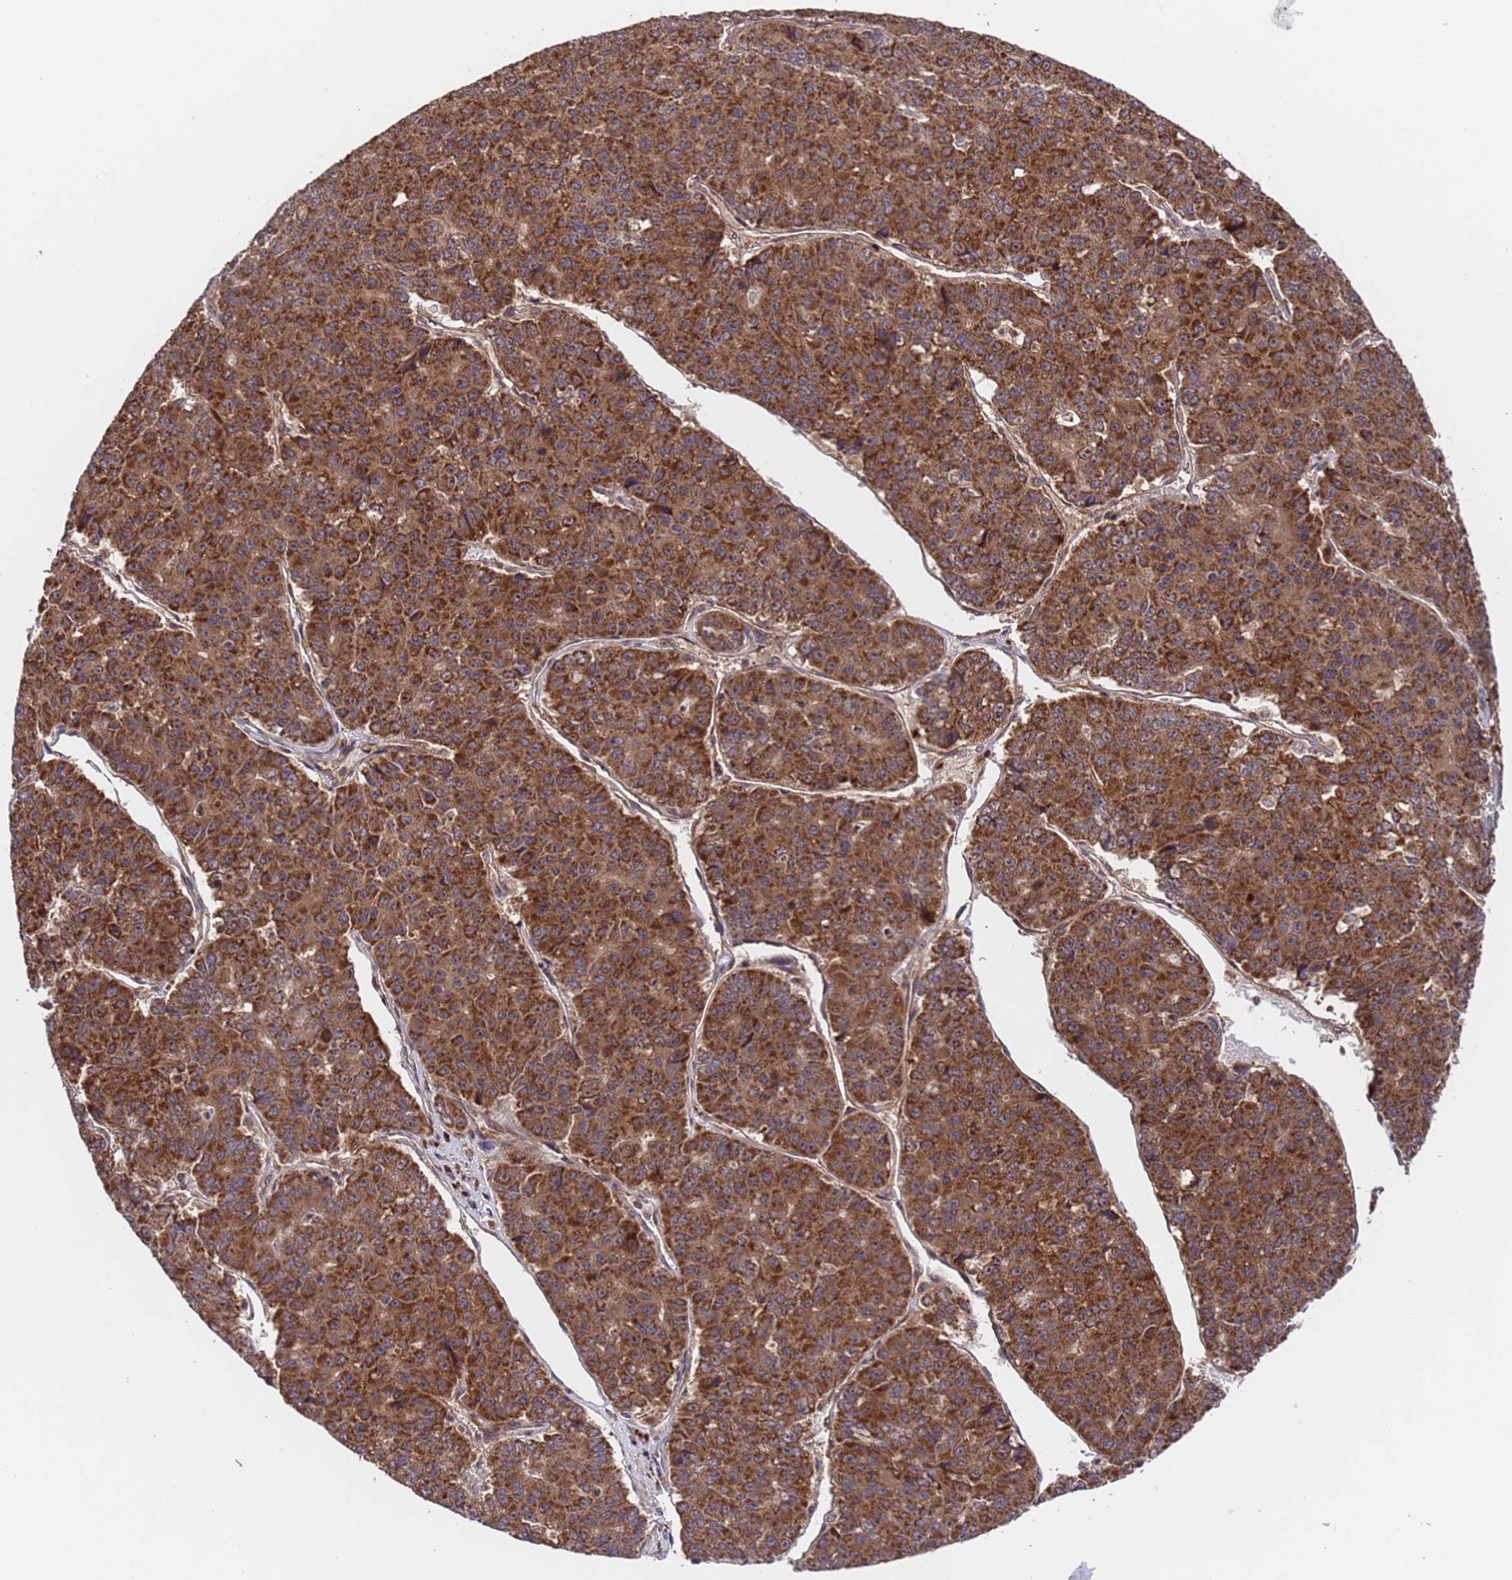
{"staining": {"intensity": "strong", "quantity": ">75%", "location": "cytoplasmic/membranous"}, "tissue": "pancreatic cancer", "cell_type": "Tumor cells", "image_type": "cancer", "snomed": [{"axis": "morphology", "description": "Adenocarcinoma, NOS"}, {"axis": "topography", "description": "Pancreas"}], "caption": "A micrograph showing strong cytoplasmic/membranous staining in about >75% of tumor cells in pancreatic cancer (adenocarcinoma), as visualized by brown immunohistochemical staining.", "gene": "TSR3", "patient": {"sex": "male", "age": 50}}